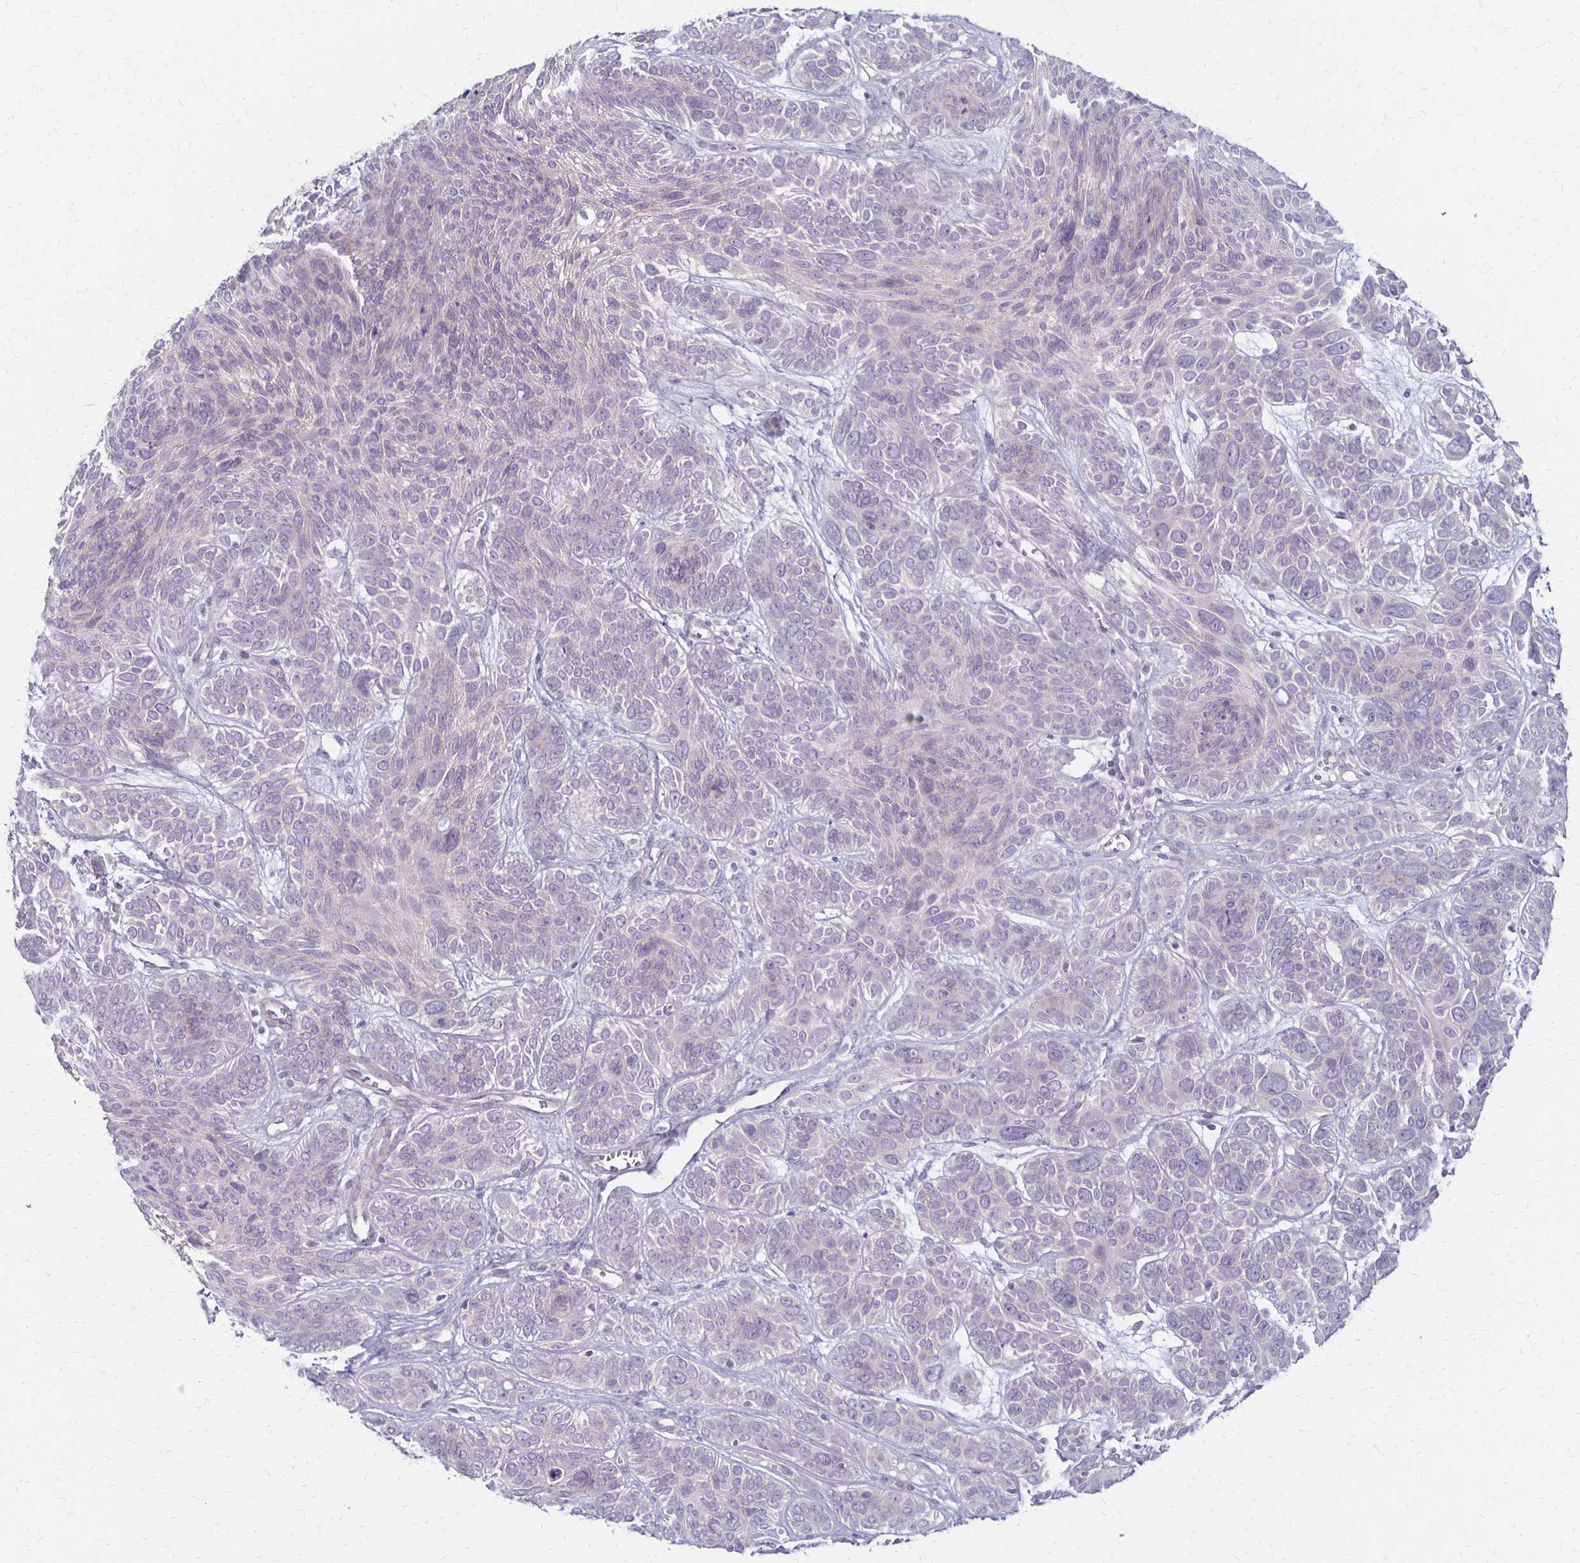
{"staining": {"intensity": "negative", "quantity": "none", "location": "none"}, "tissue": "skin cancer", "cell_type": "Tumor cells", "image_type": "cancer", "snomed": [{"axis": "morphology", "description": "Basal cell carcinoma"}, {"axis": "topography", "description": "Skin"}, {"axis": "topography", "description": "Skin of face"}], "caption": "DAB immunohistochemical staining of human basal cell carcinoma (skin) demonstrates no significant positivity in tumor cells.", "gene": "KATNBL1", "patient": {"sex": "male", "age": 73}}